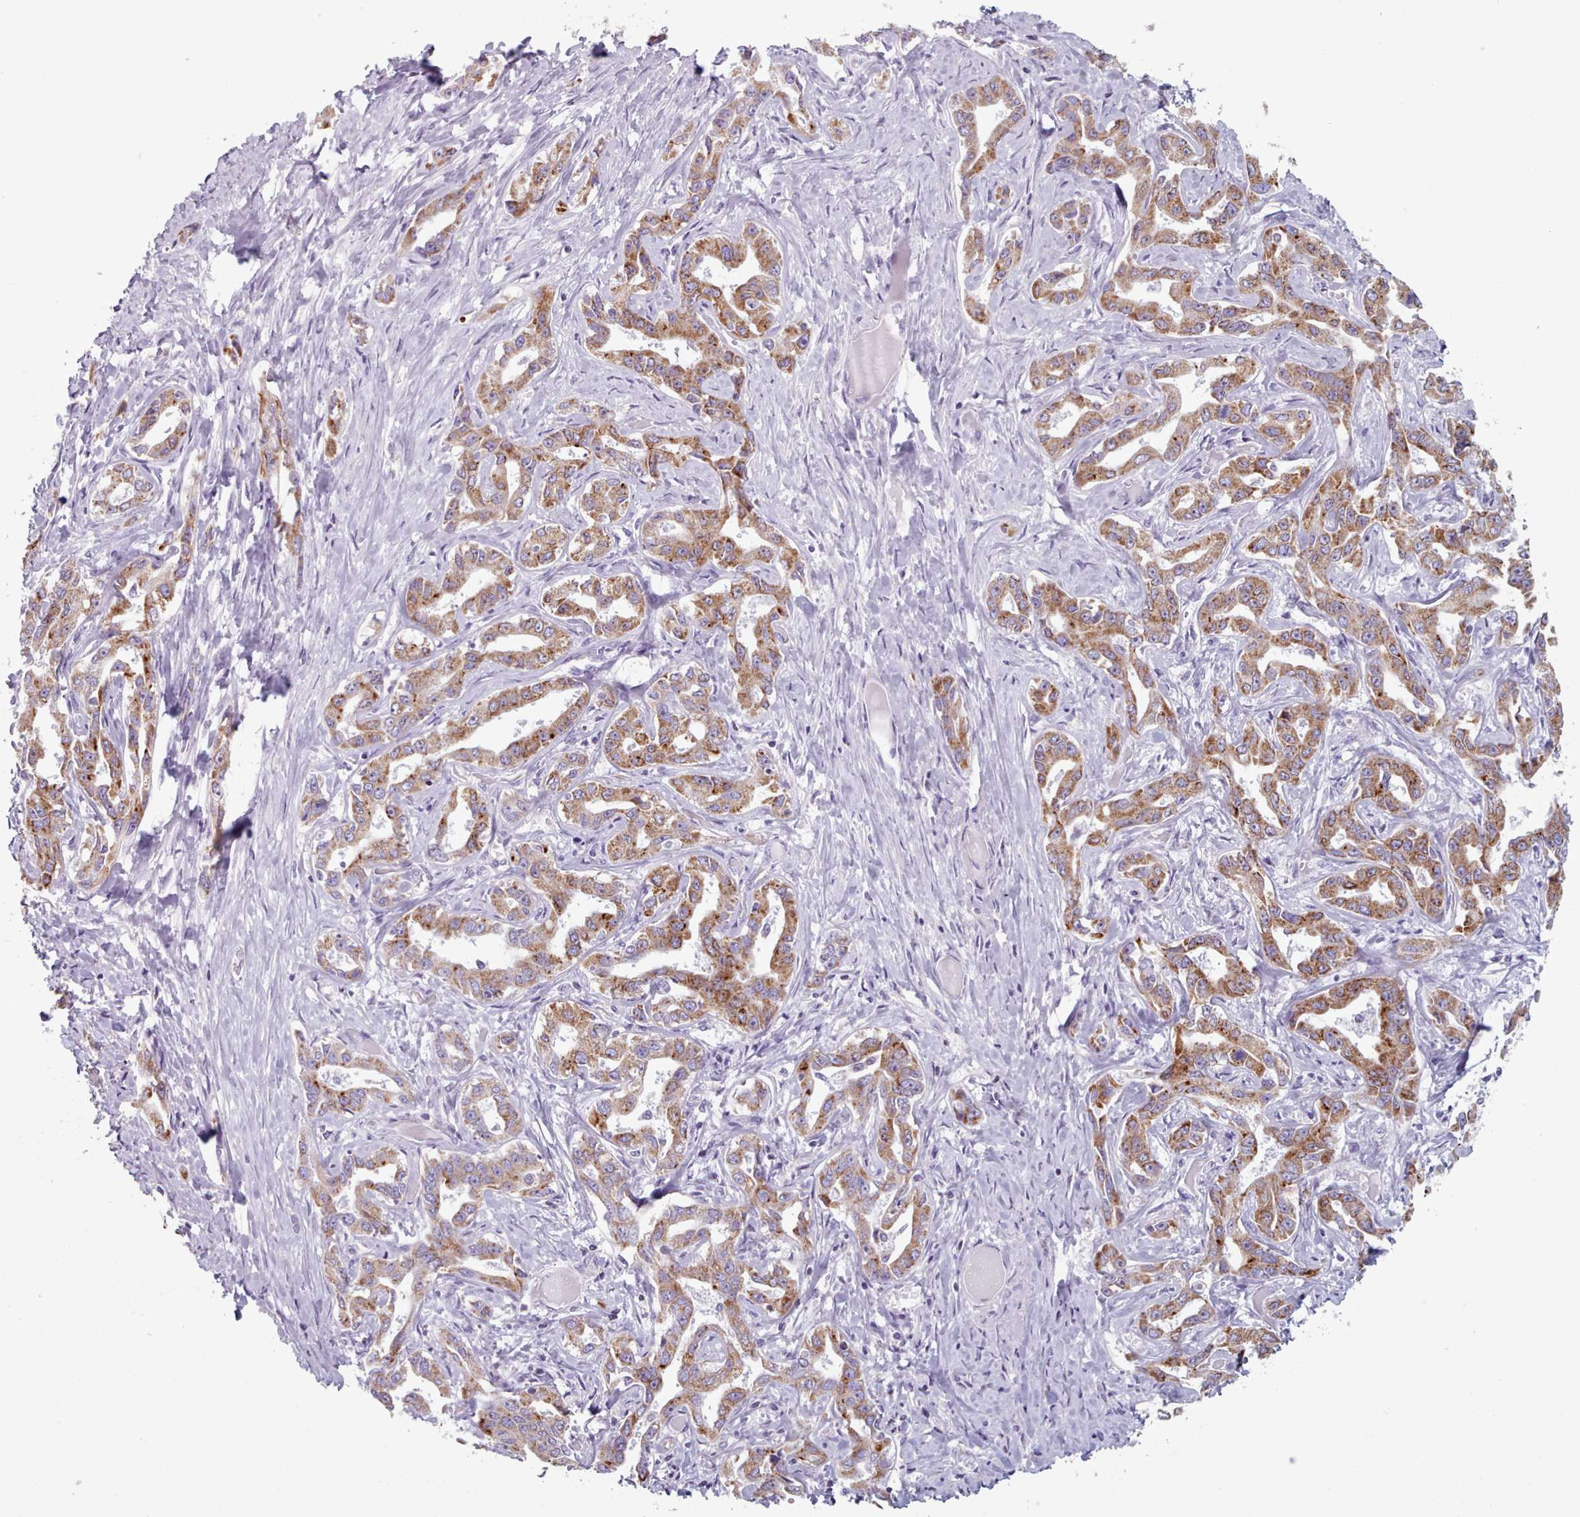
{"staining": {"intensity": "moderate", "quantity": ">75%", "location": "cytoplasmic/membranous"}, "tissue": "liver cancer", "cell_type": "Tumor cells", "image_type": "cancer", "snomed": [{"axis": "morphology", "description": "Cholangiocarcinoma"}, {"axis": "topography", "description": "Liver"}], "caption": "Protein expression by IHC shows moderate cytoplasmic/membranous staining in approximately >75% of tumor cells in liver cancer (cholangiocarcinoma).", "gene": "FAM170B", "patient": {"sex": "male", "age": 59}}